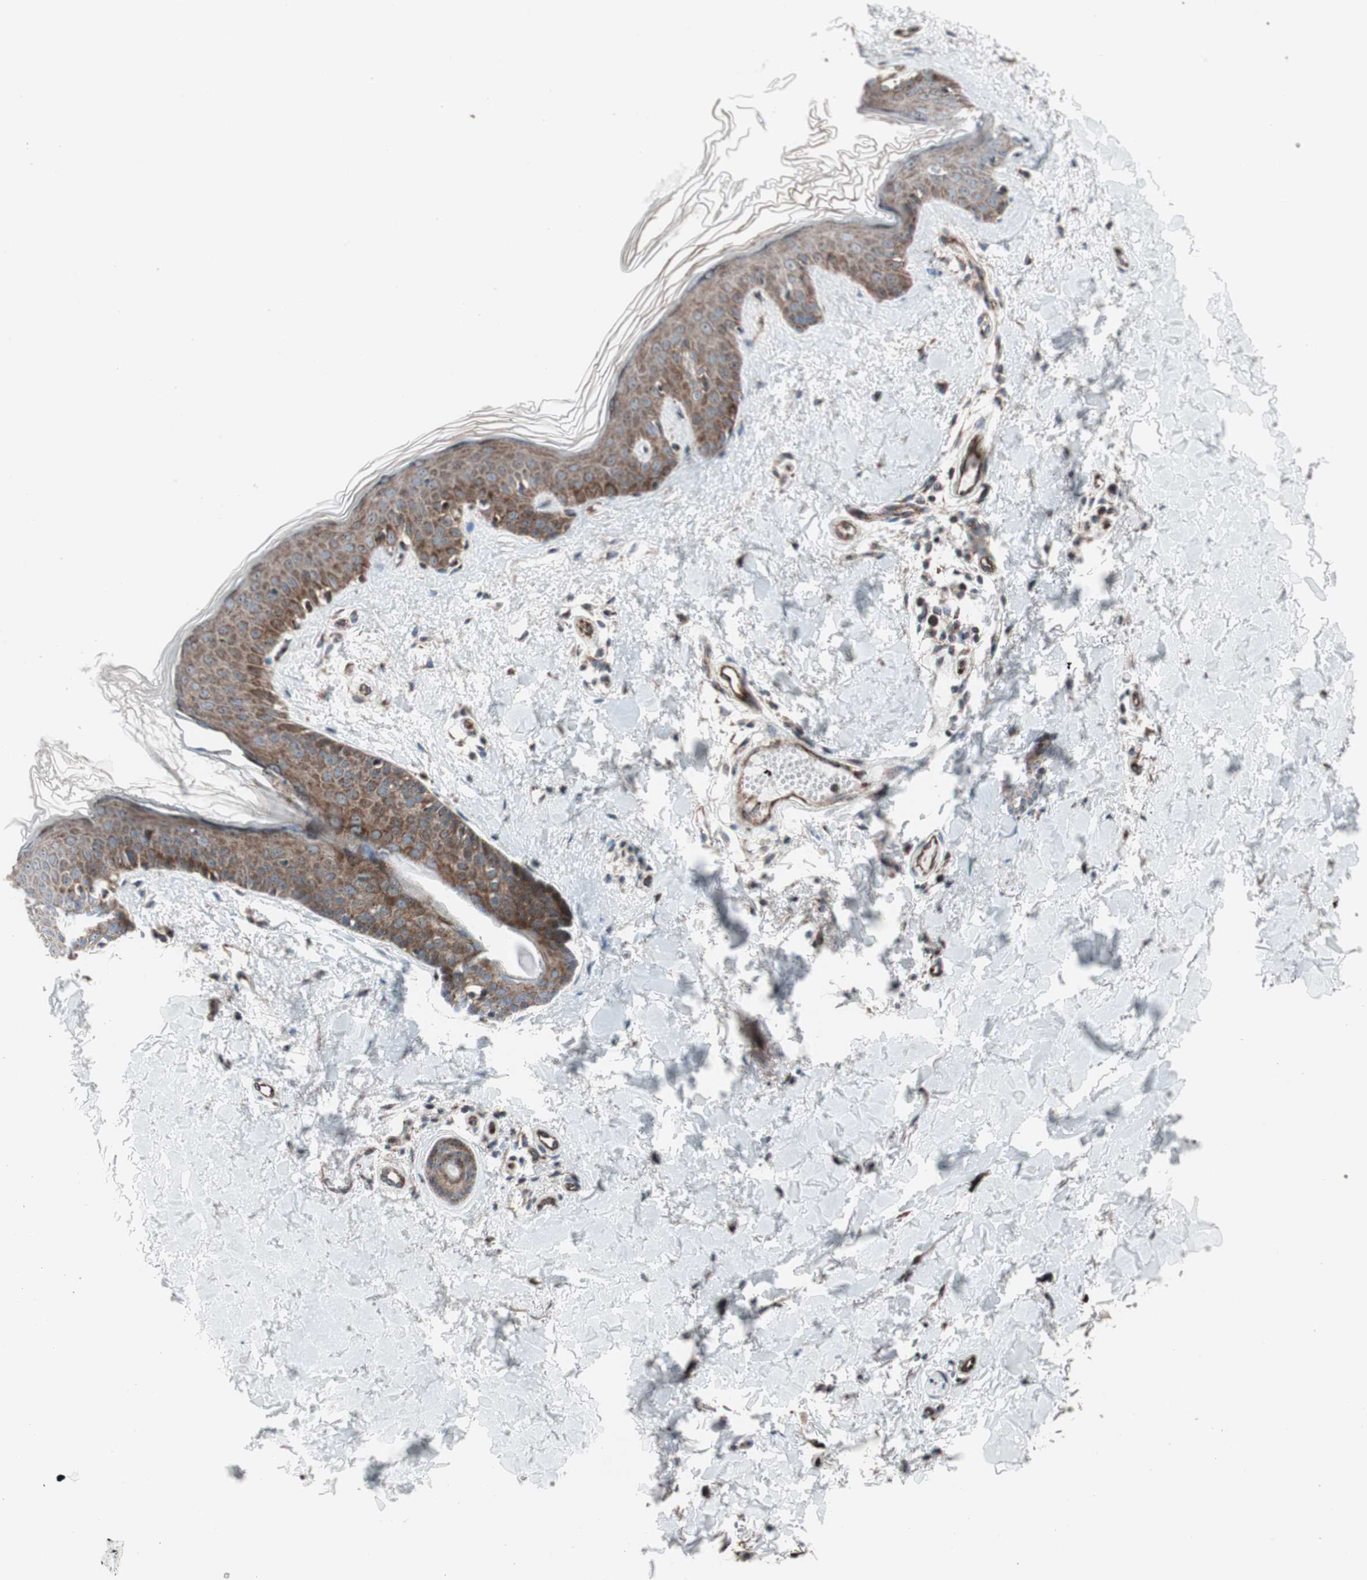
{"staining": {"intensity": "moderate", "quantity": ">75%", "location": "cytoplasmic/membranous"}, "tissue": "skin", "cell_type": "Fibroblasts", "image_type": "normal", "snomed": [{"axis": "morphology", "description": "Normal tissue, NOS"}, {"axis": "topography", "description": "Skin"}], "caption": "The immunohistochemical stain labels moderate cytoplasmic/membranous positivity in fibroblasts of benign skin. The protein of interest is stained brown, and the nuclei are stained in blue (DAB (3,3'-diaminobenzidine) IHC with brightfield microscopy, high magnification).", "gene": "CCL14", "patient": {"sex": "male", "age": 67}}